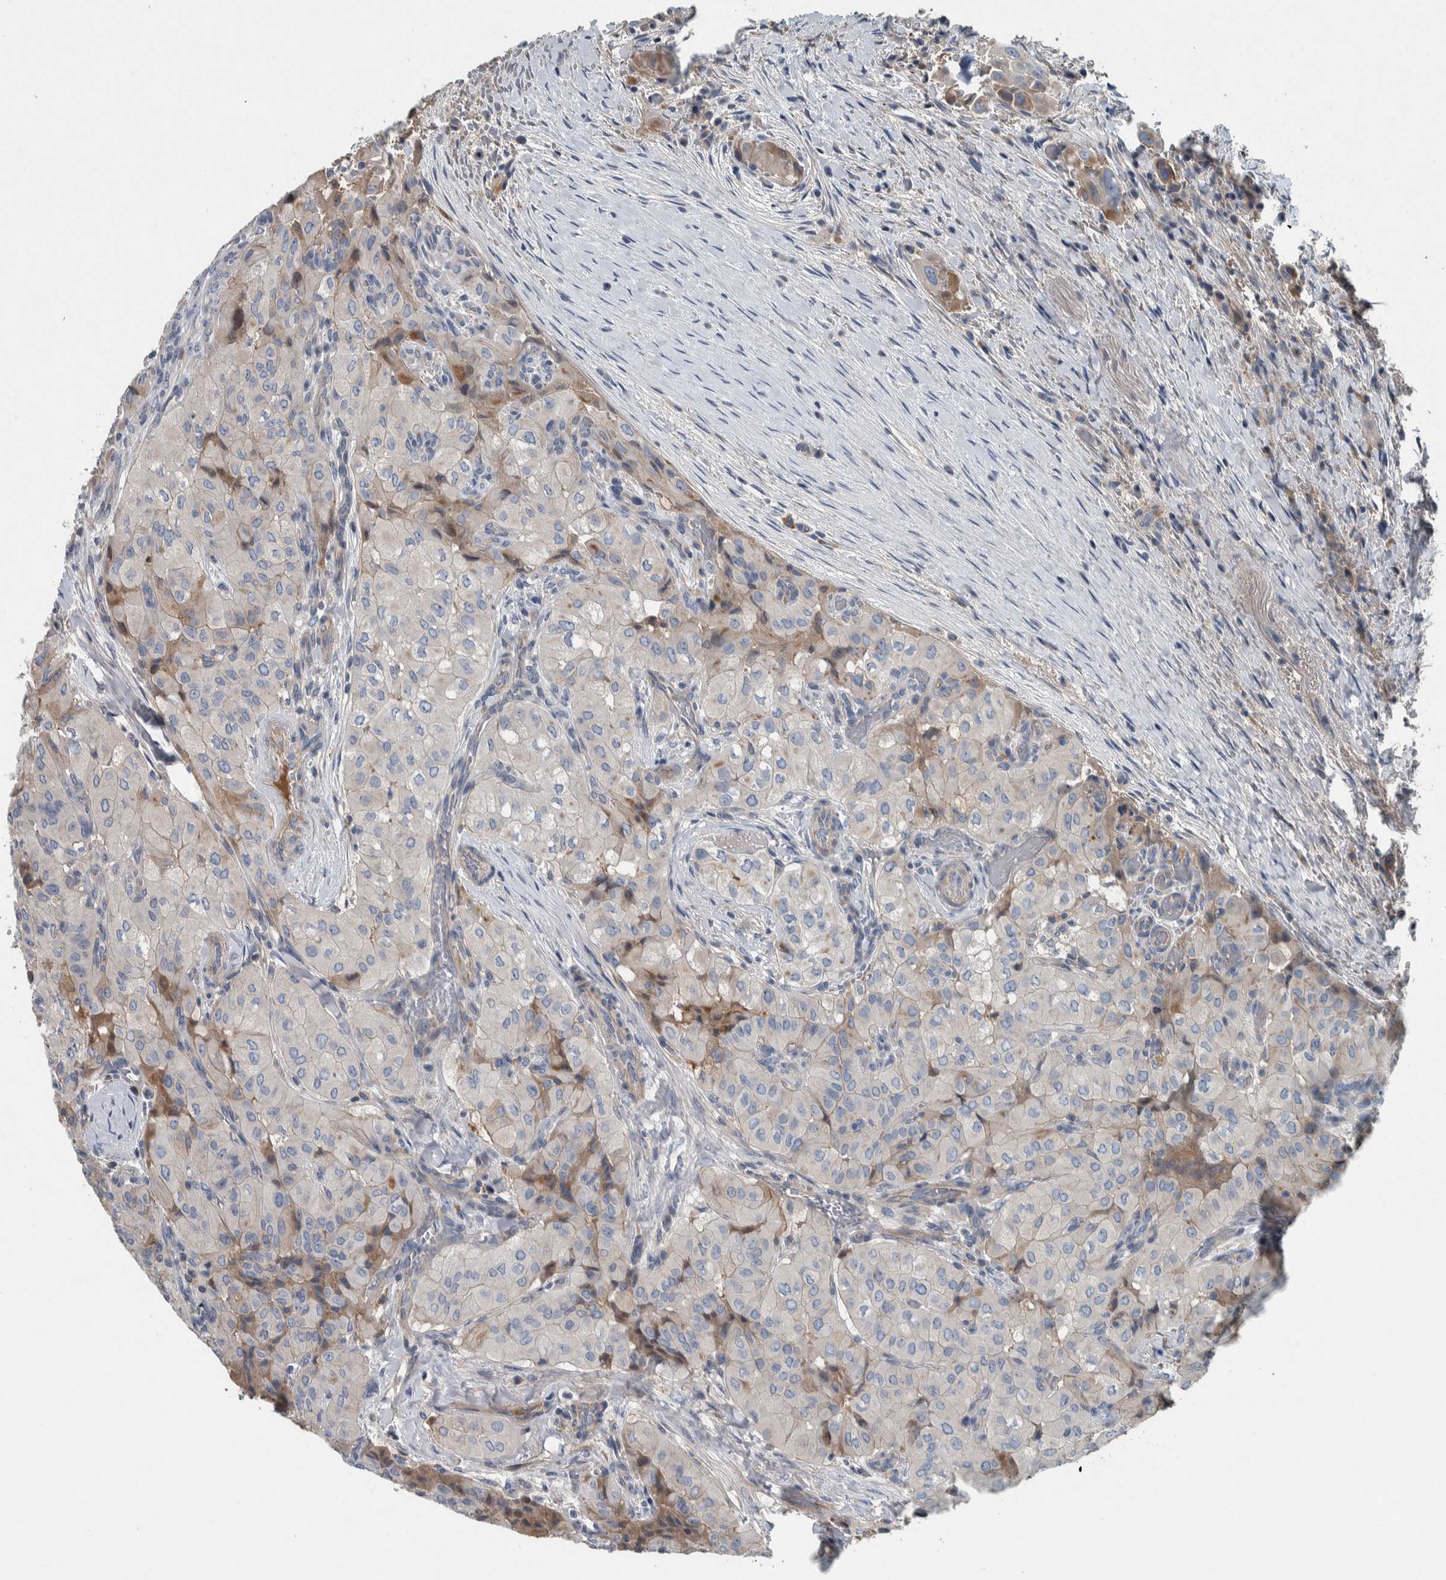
{"staining": {"intensity": "negative", "quantity": "none", "location": "none"}, "tissue": "thyroid cancer", "cell_type": "Tumor cells", "image_type": "cancer", "snomed": [{"axis": "morphology", "description": "Papillary adenocarcinoma, NOS"}, {"axis": "topography", "description": "Thyroid gland"}], "caption": "Immunohistochemistry (IHC) of human thyroid papillary adenocarcinoma exhibits no expression in tumor cells.", "gene": "SERPINC1", "patient": {"sex": "female", "age": 59}}